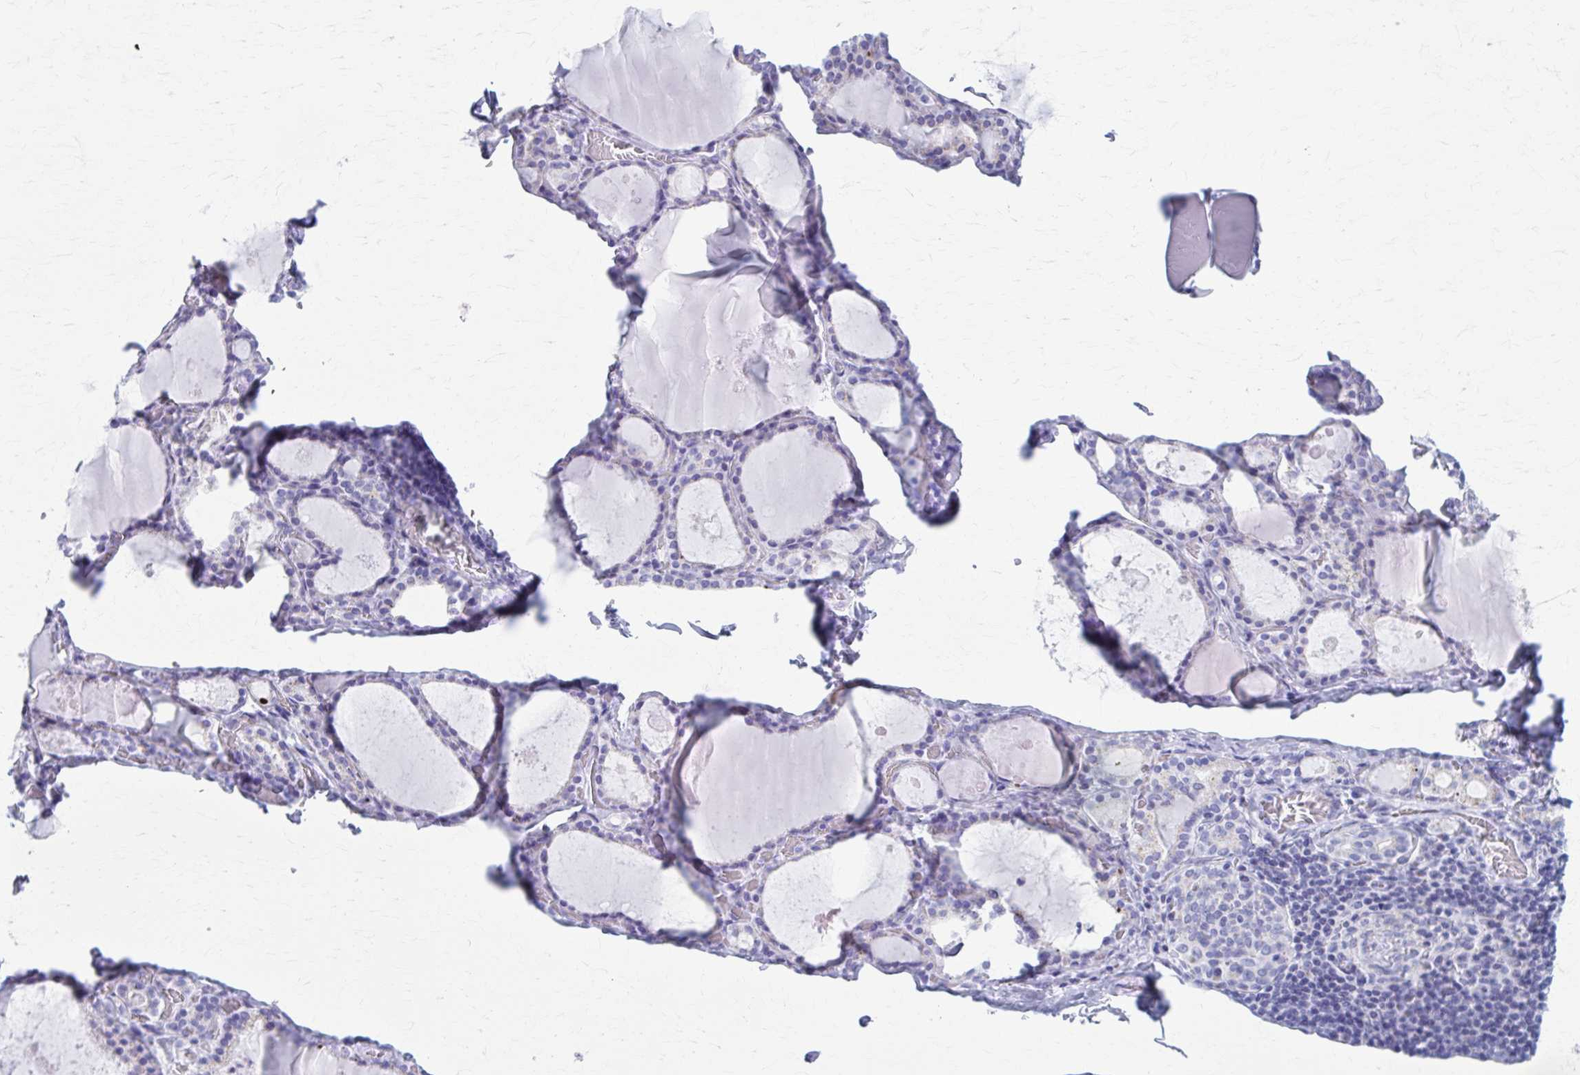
{"staining": {"intensity": "negative", "quantity": "none", "location": "none"}, "tissue": "thyroid gland", "cell_type": "Glandular cells", "image_type": "normal", "snomed": [{"axis": "morphology", "description": "Normal tissue, NOS"}, {"axis": "topography", "description": "Thyroid gland"}], "caption": "IHC micrograph of normal thyroid gland: human thyroid gland stained with DAB shows no significant protein staining in glandular cells.", "gene": "KCNE2", "patient": {"sex": "male", "age": 56}}